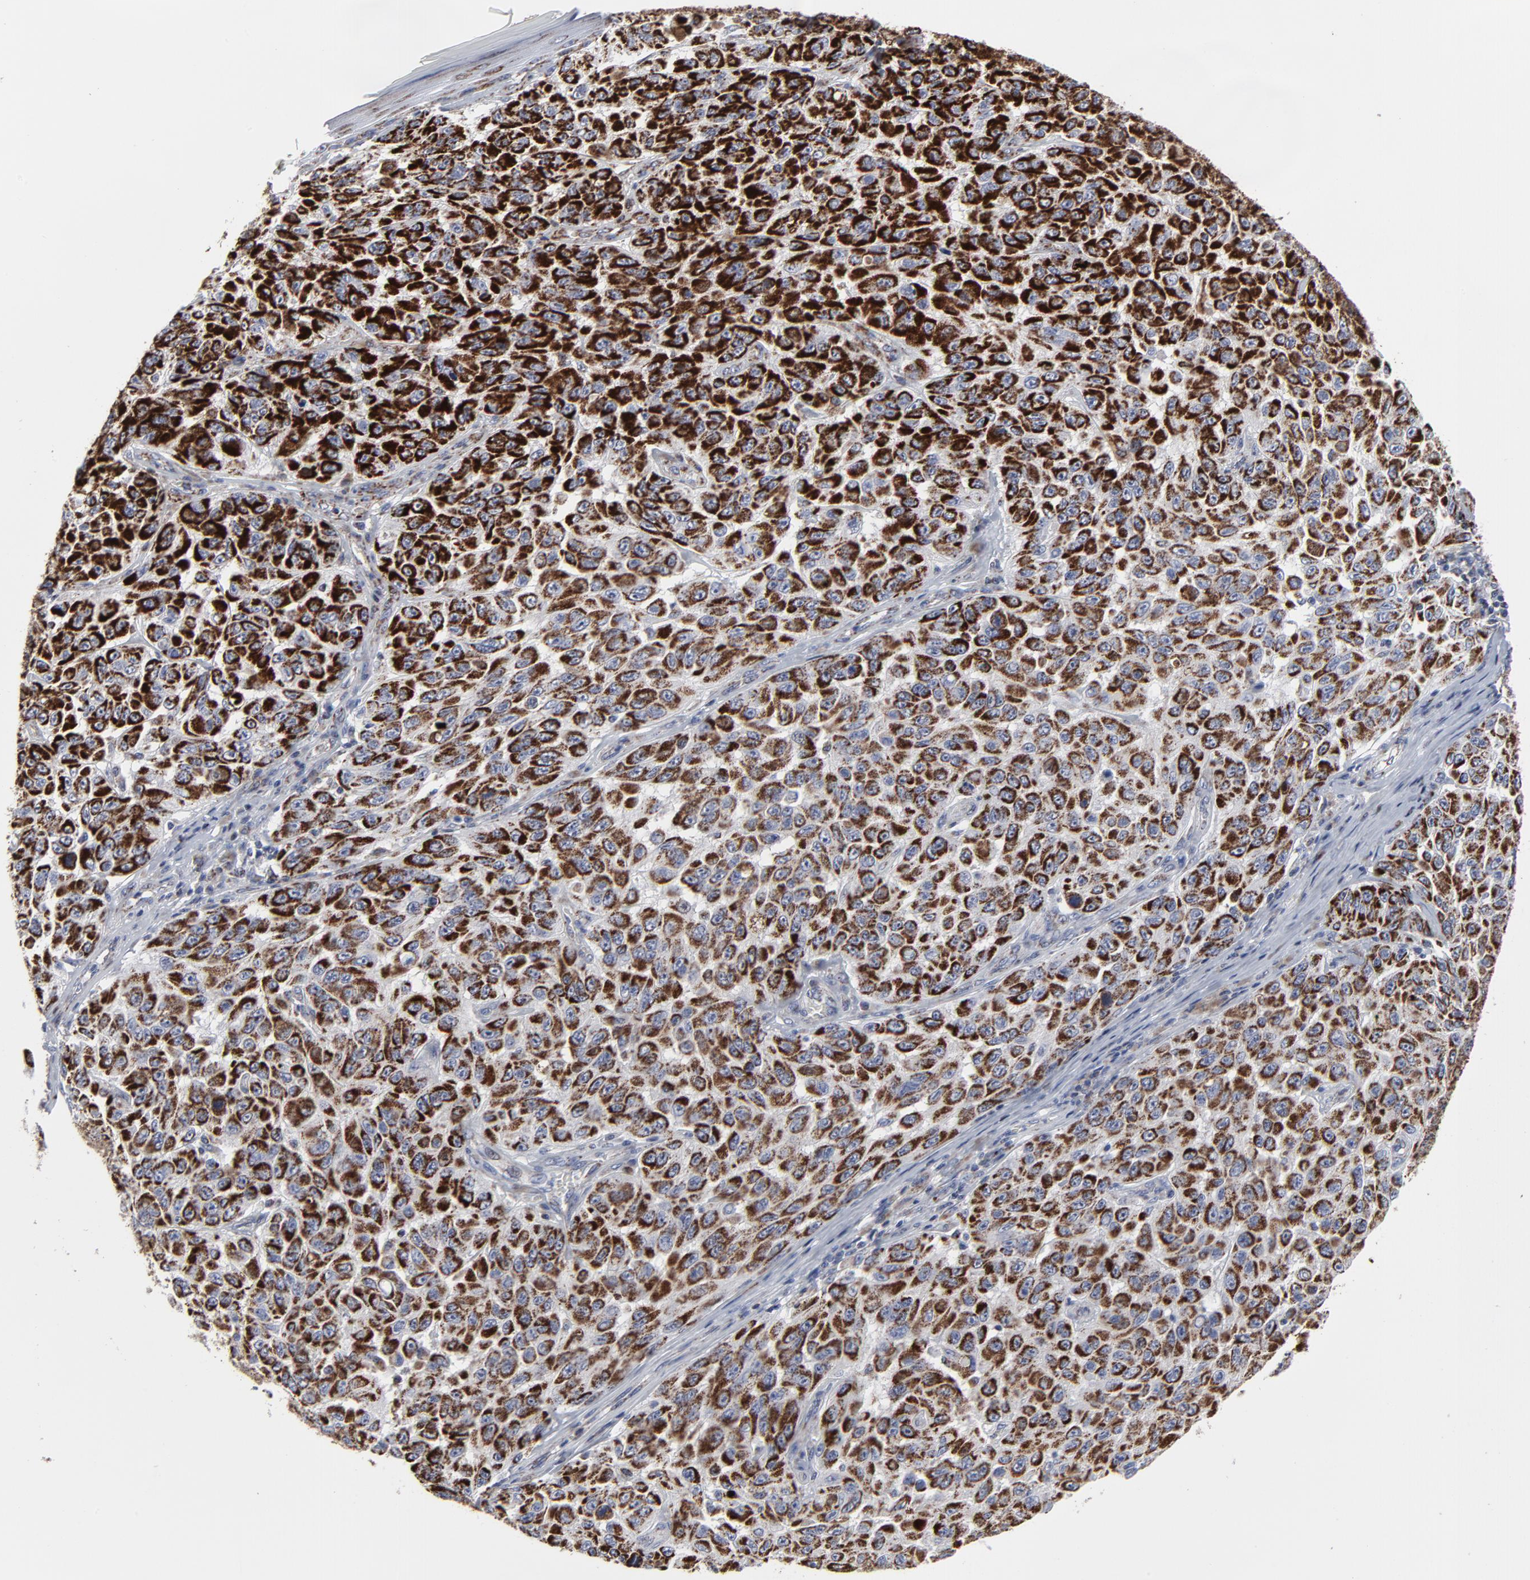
{"staining": {"intensity": "strong", "quantity": ">75%", "location": "cytoplasmic/membranous"}, "tissue": "melanoma", "cell_type": "Tumor cells", "image_type": "cancer", "snomed": [{"axis": "morphology", "description": "Malignant melanoma, NOS"}, {"axis": "topography", "description": "Skin"}], "caption": "DAB (3,3'-diaminobenzidine) immunohistochemical staining of human malignant melanoma demonstrates strong cytoplasmic/membranous protein positivity in about >75% of tumor cells.", "gene": "TXNRD2", "patient": {"sex": "male", "age": 30}}